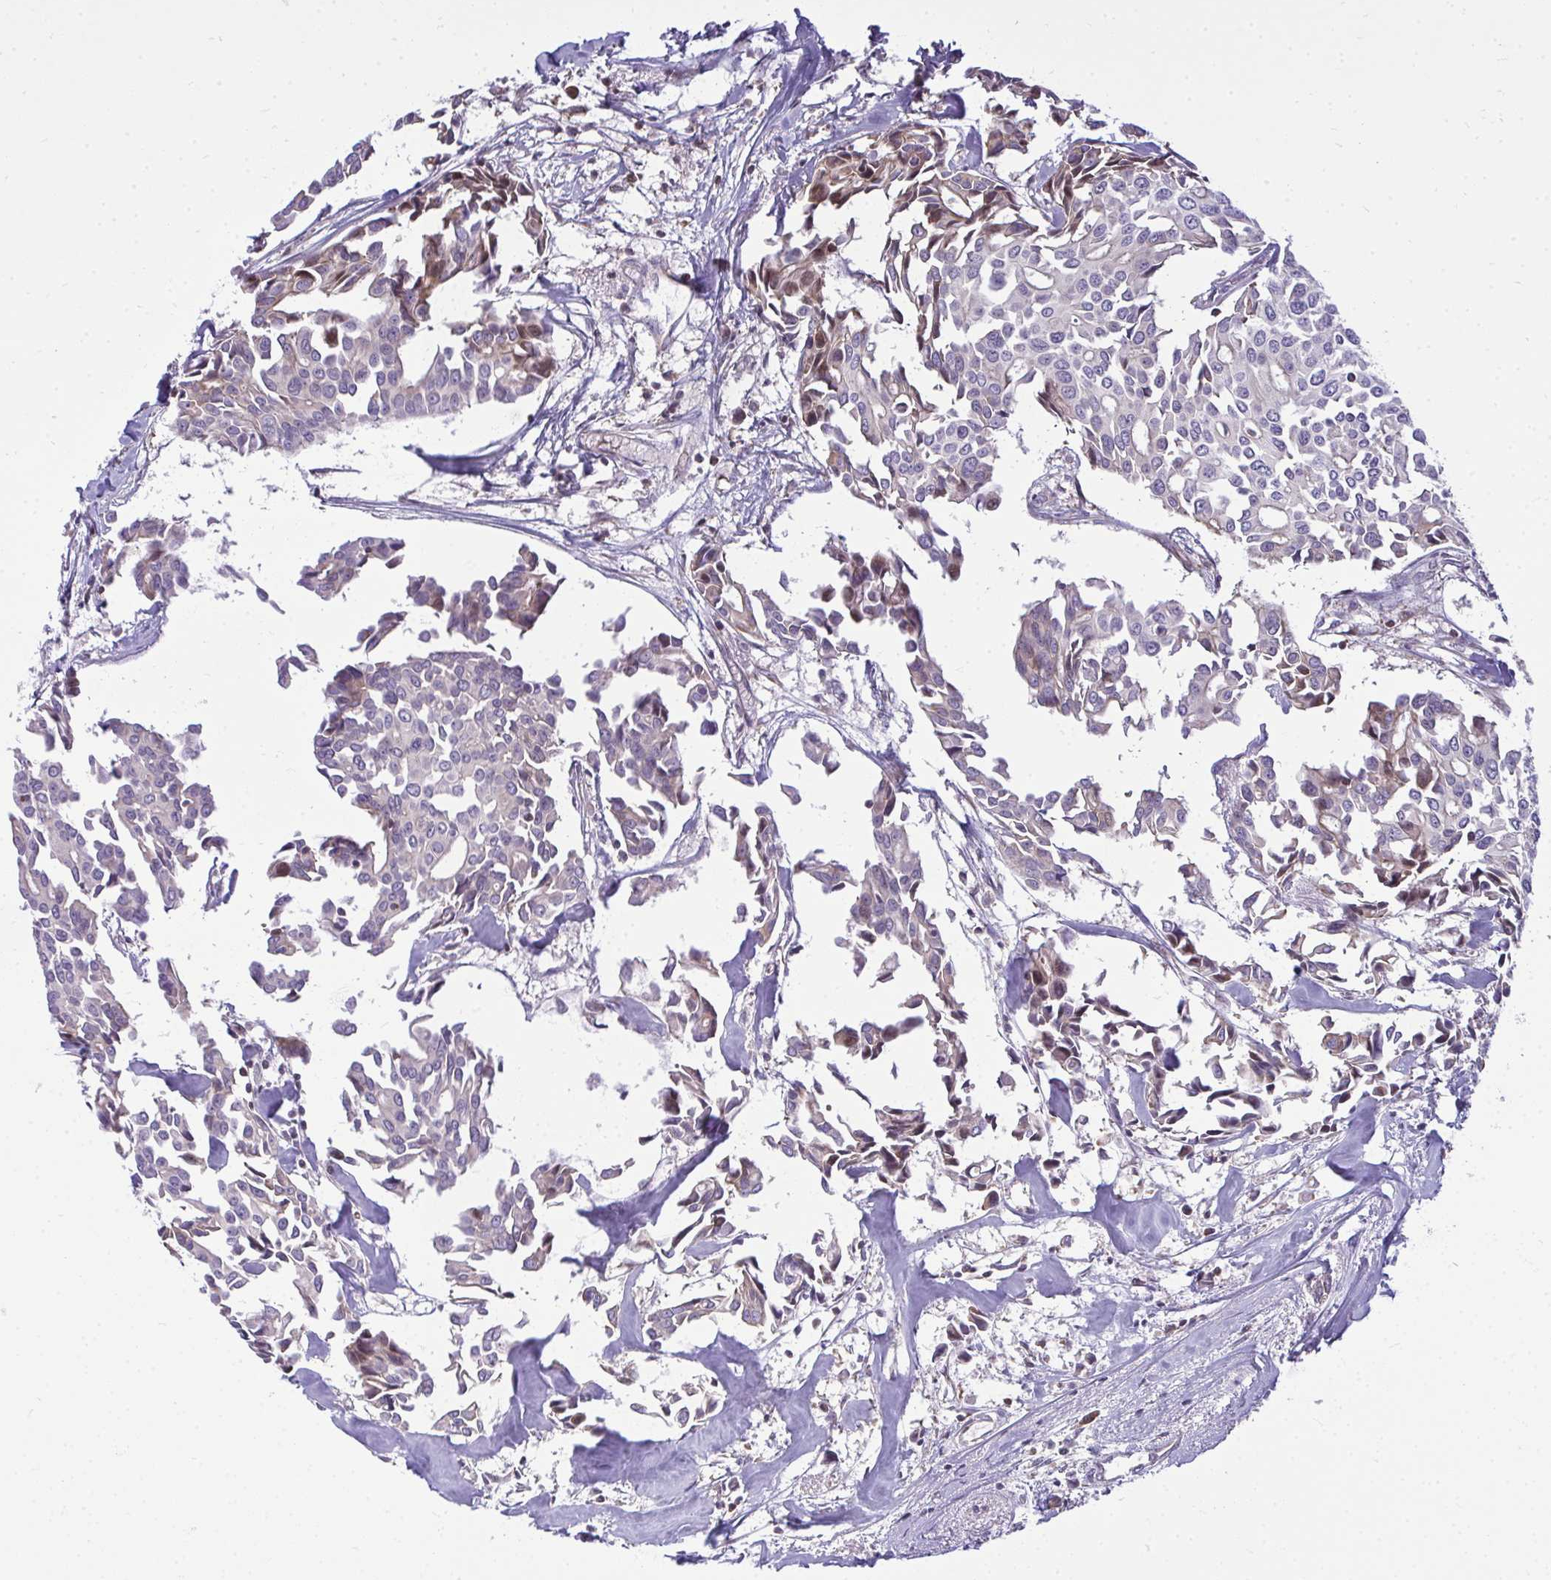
{"staining": {"intensity": "moderate", "quantity": "25%-75%", "location": "cytoplasmic/membranous"}, "tissue": "breast cancer", "cell_type": "Tumor cells", "image_type": "cancer", "snomed": [{"axis": "morphology", "description": "Duct carcinoma"}, {"axis": "topography", "description": "Breast"}], "caption": "Immunohistochemistry photomicrograph of breast cancer (invasive ductal carcinoma) stained for a protein (brown), which shows medium levels of moderate cytoplasmic/membranous staining in approximately 25%-75% of tumor cells.", "gene": "ZSCAN9", "patient": {"sex": "female", "age": 54}}